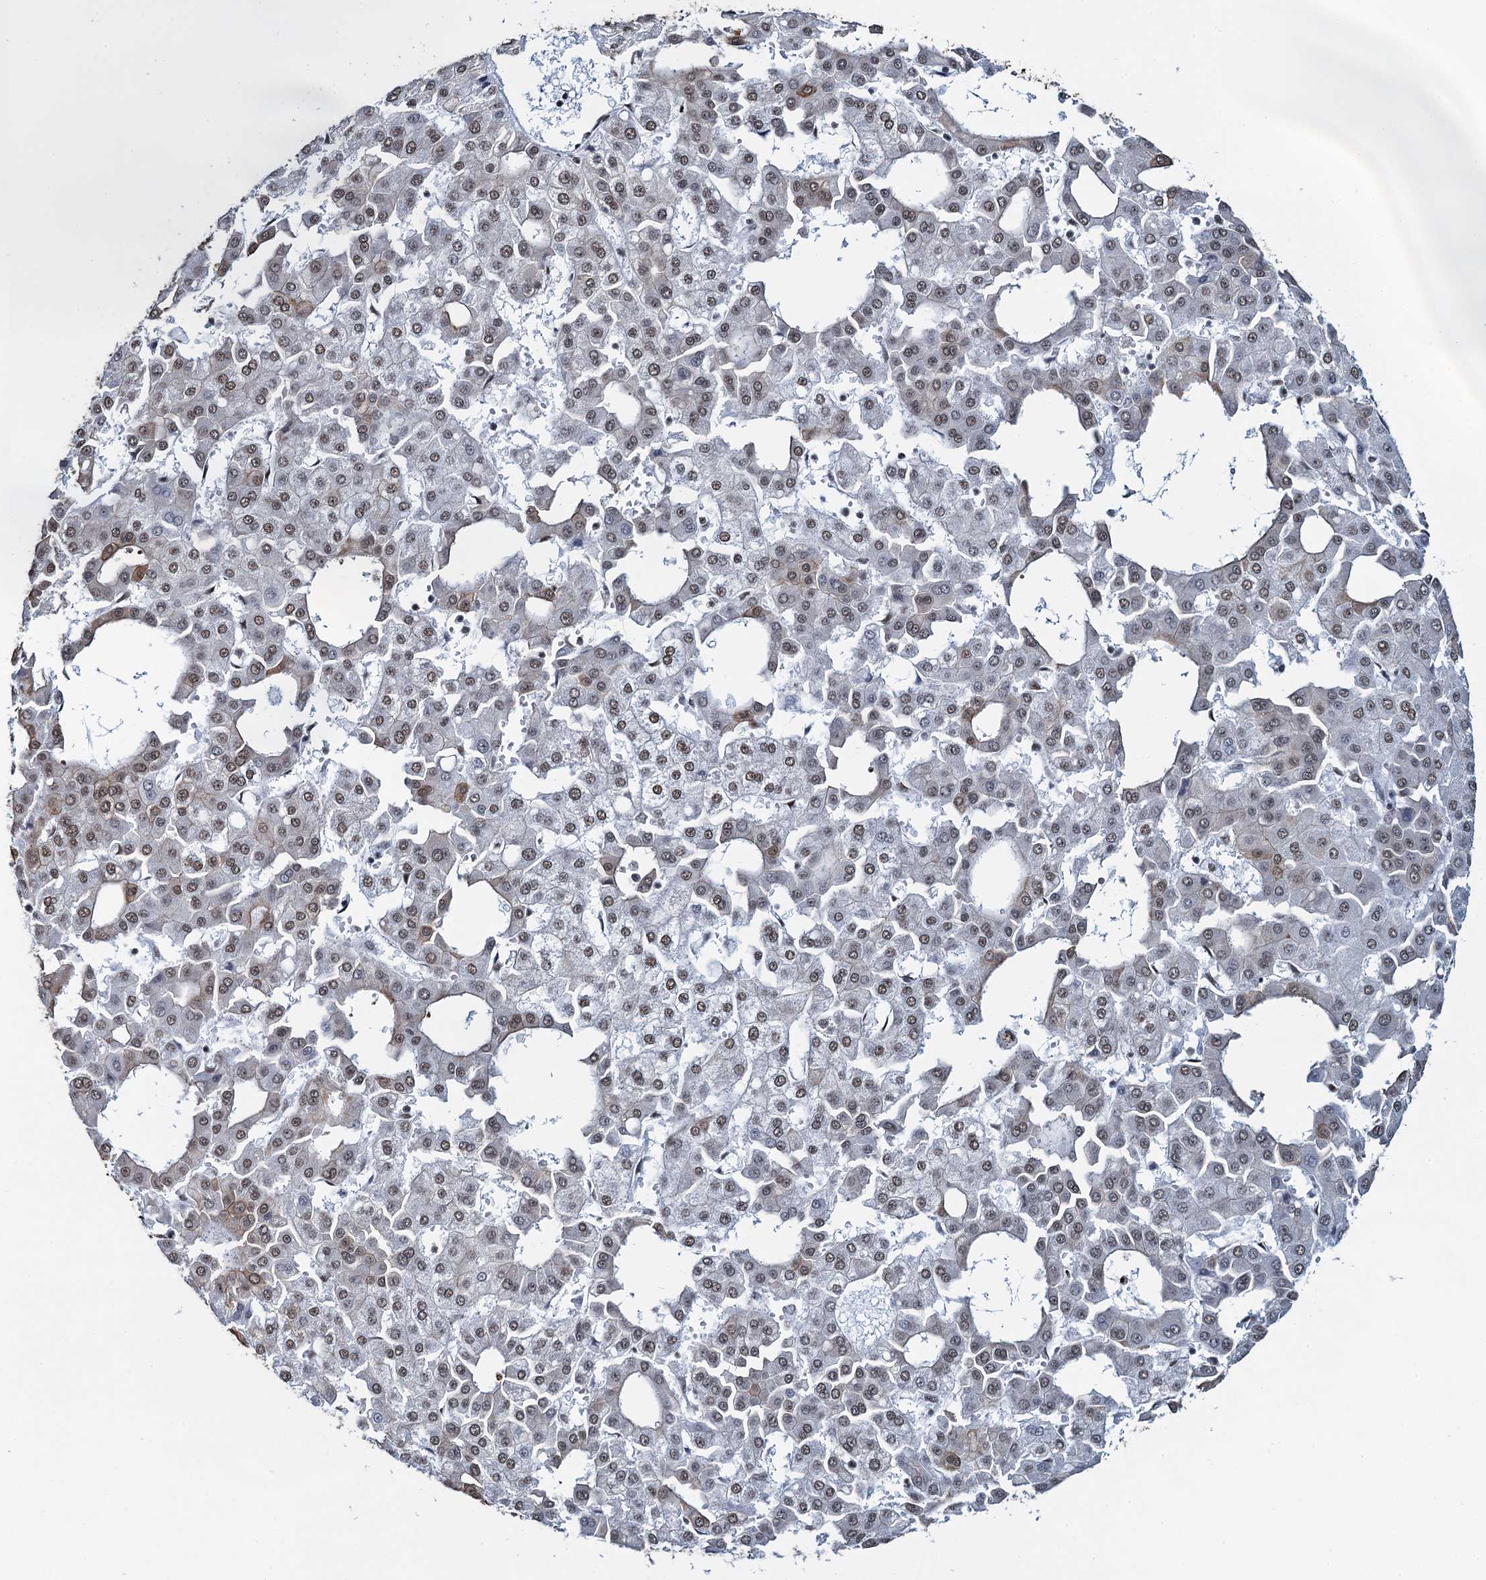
{"staining": {"intensity": "weak", "quantity": "<25%", "location": "nuclear"}, "tissue": "liver cancer", "cell_type": "Tumor cells", "image_type": "cancer", "snomed": [{"axis": "morphology", "description": "Carcinoma, Hepatocellular, NOS"}, {"axis": "topography", "description": "Liver"}], "caption": "Immunohistochemistry (IHC) histopathology image of human hepatocellular carcinoma (liver) stained for a protein (brown), which reveals no positivity in tumor cells.", "gene": "ZNF609", "patient": {"sex": "male", "age": 47}}